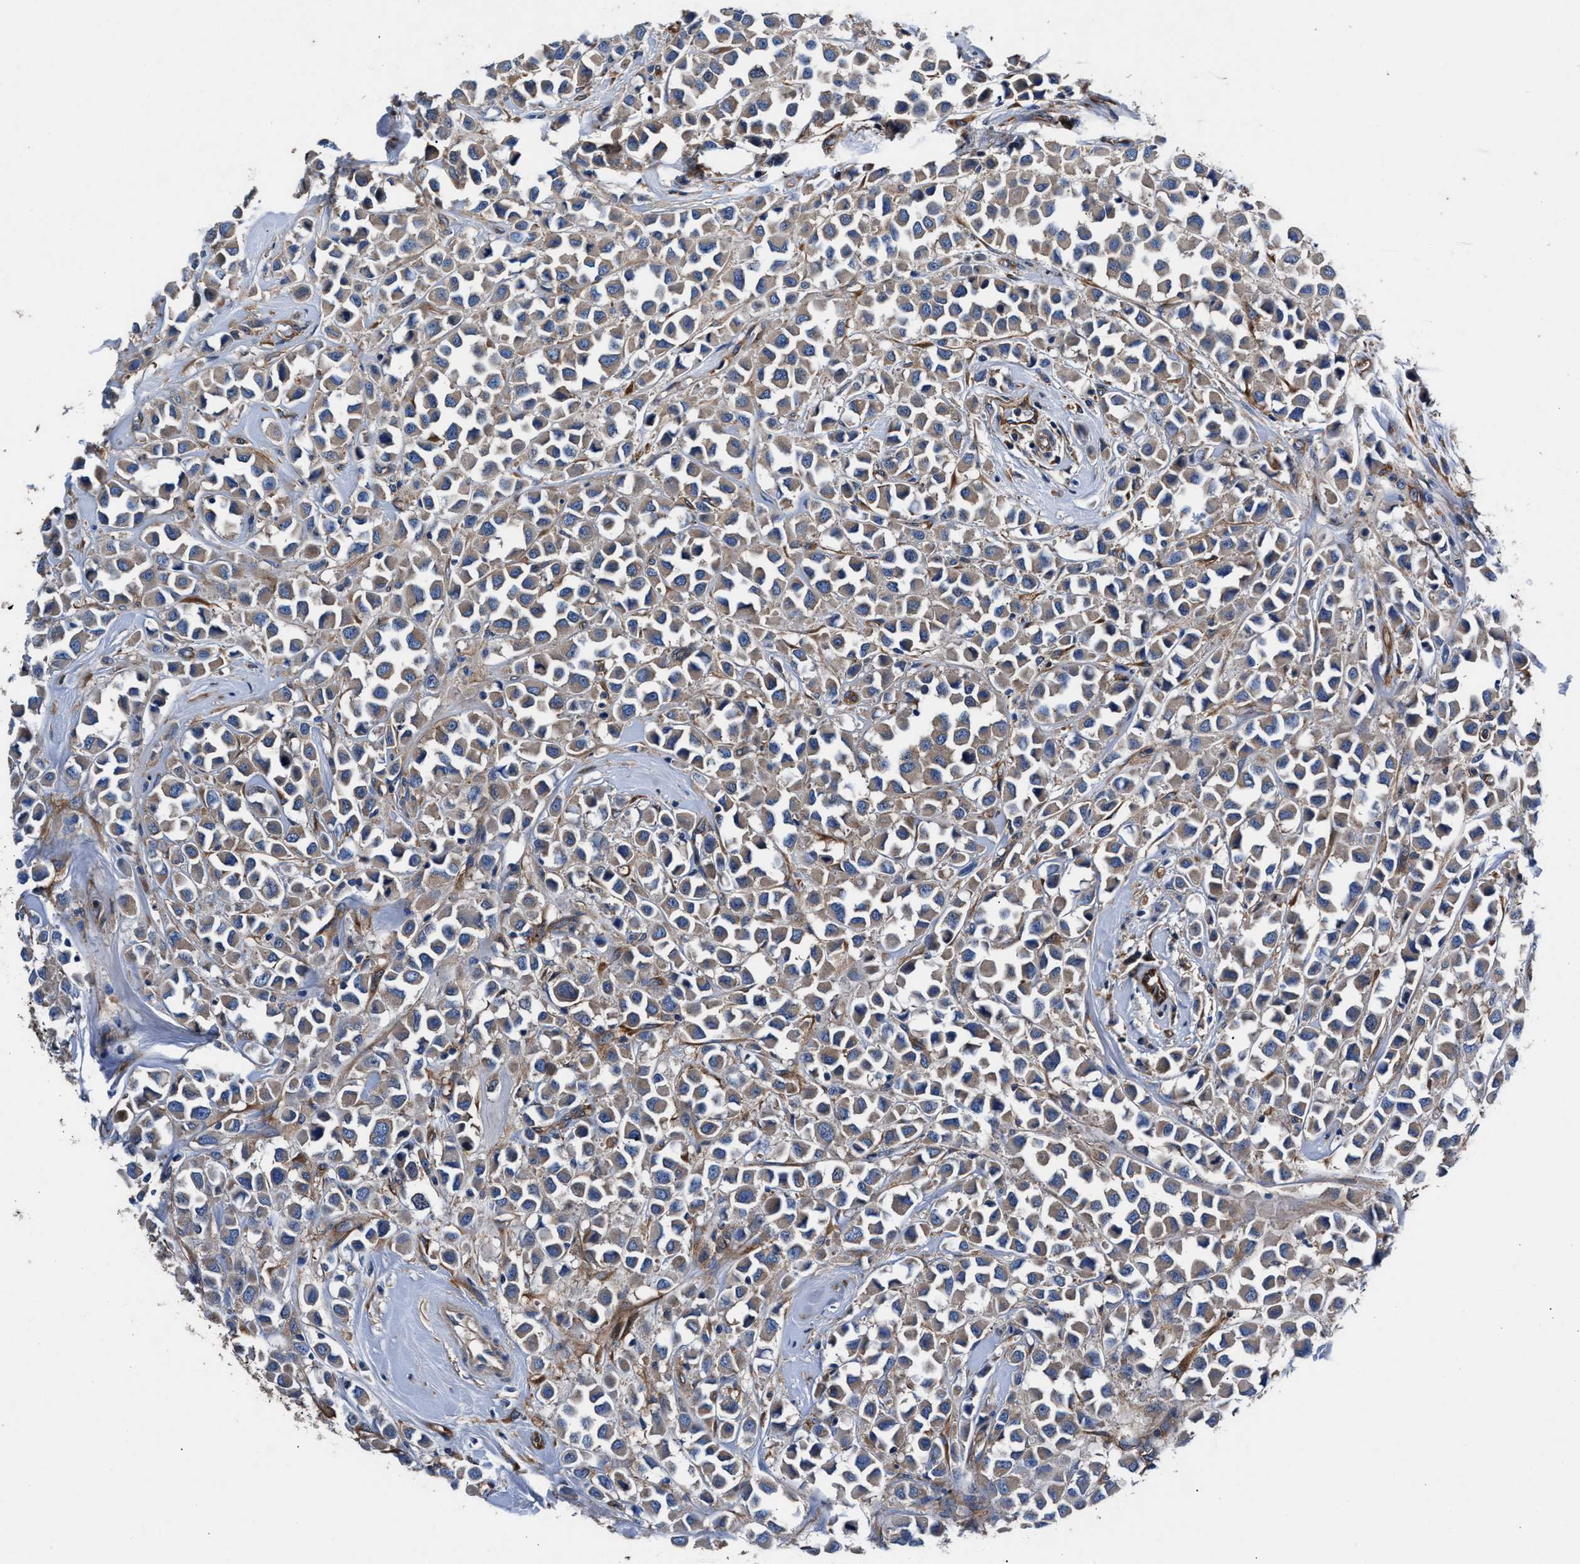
{"staining": {"intensity": "weak", "quantity": ">75%", "location": "cytoplasmic/membranous"}, "tissue": "breast cancer", "cell_type": "Tumor cells", "image_type": "cancer", "snomed": [{"axis": "morphology", "description": "Duct carcinoma"}, {"axis": "topography", "description": "Breast"}], "caption": "This is a photomicrograph of immunohistochemistry (IHC) staining of breast cancer, which shows weak positivity in the cytoplasmic/membranous of tumor cells.", "gene": "SH3GL1", "patient": {"sex": "female", "age": 61}}